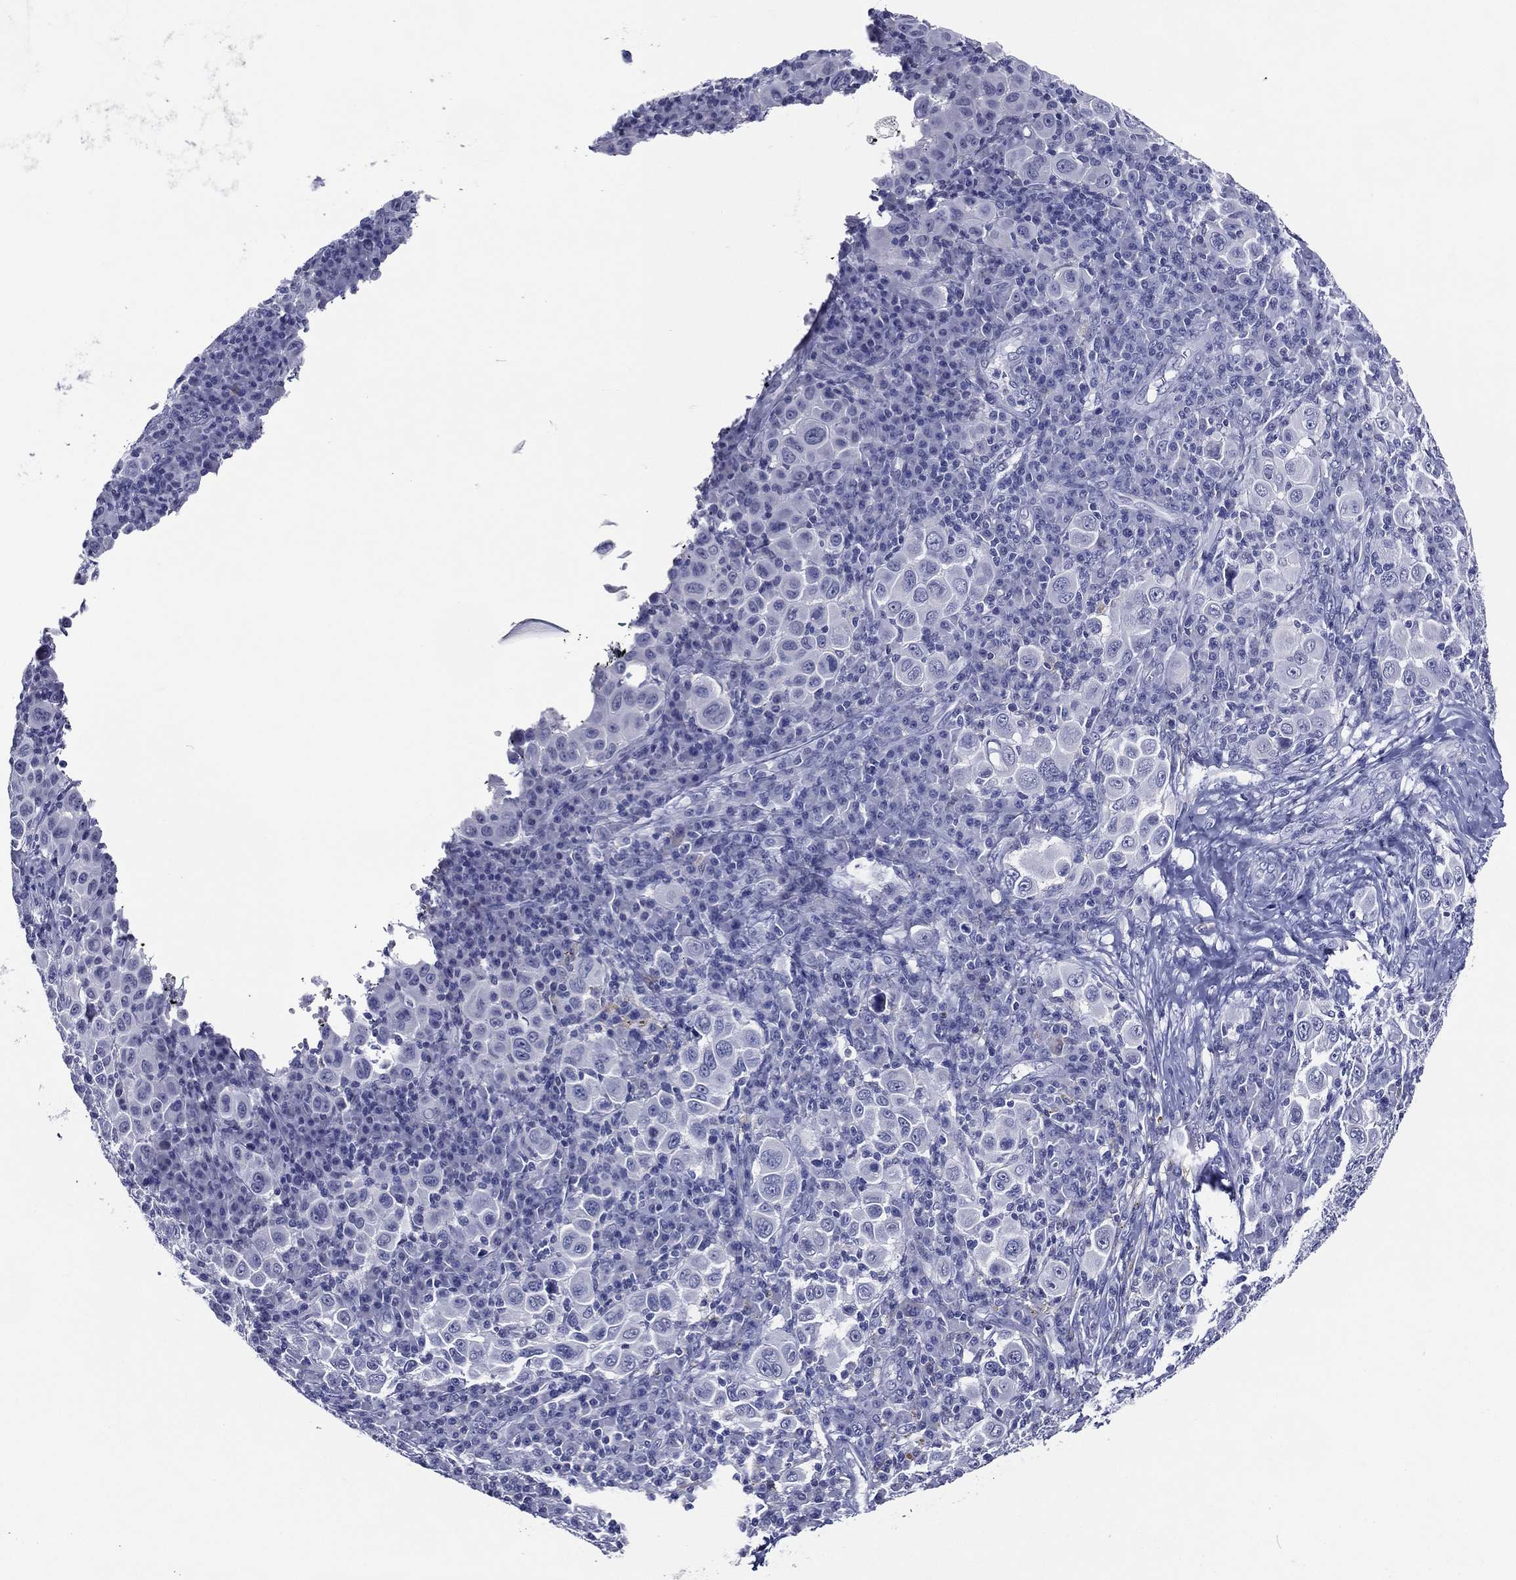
{"staining": {"intensity": "negative", "quantity": "none", "location": "none"}, "tissue": "melanoma", "cell_type": "Tumor cells", "image_type": "cancer", "snomed": [{"axis": "morphology", "description": "Malignant melanoma, NOS"}, {"axis": "topography", "description": "Skin"}], "caption": "Melanoma was stained to show a protein in brown. There is no significant expression in tumor cells.", "gene": "ACE2", "patient": {"sex": "female", "age": 57}}